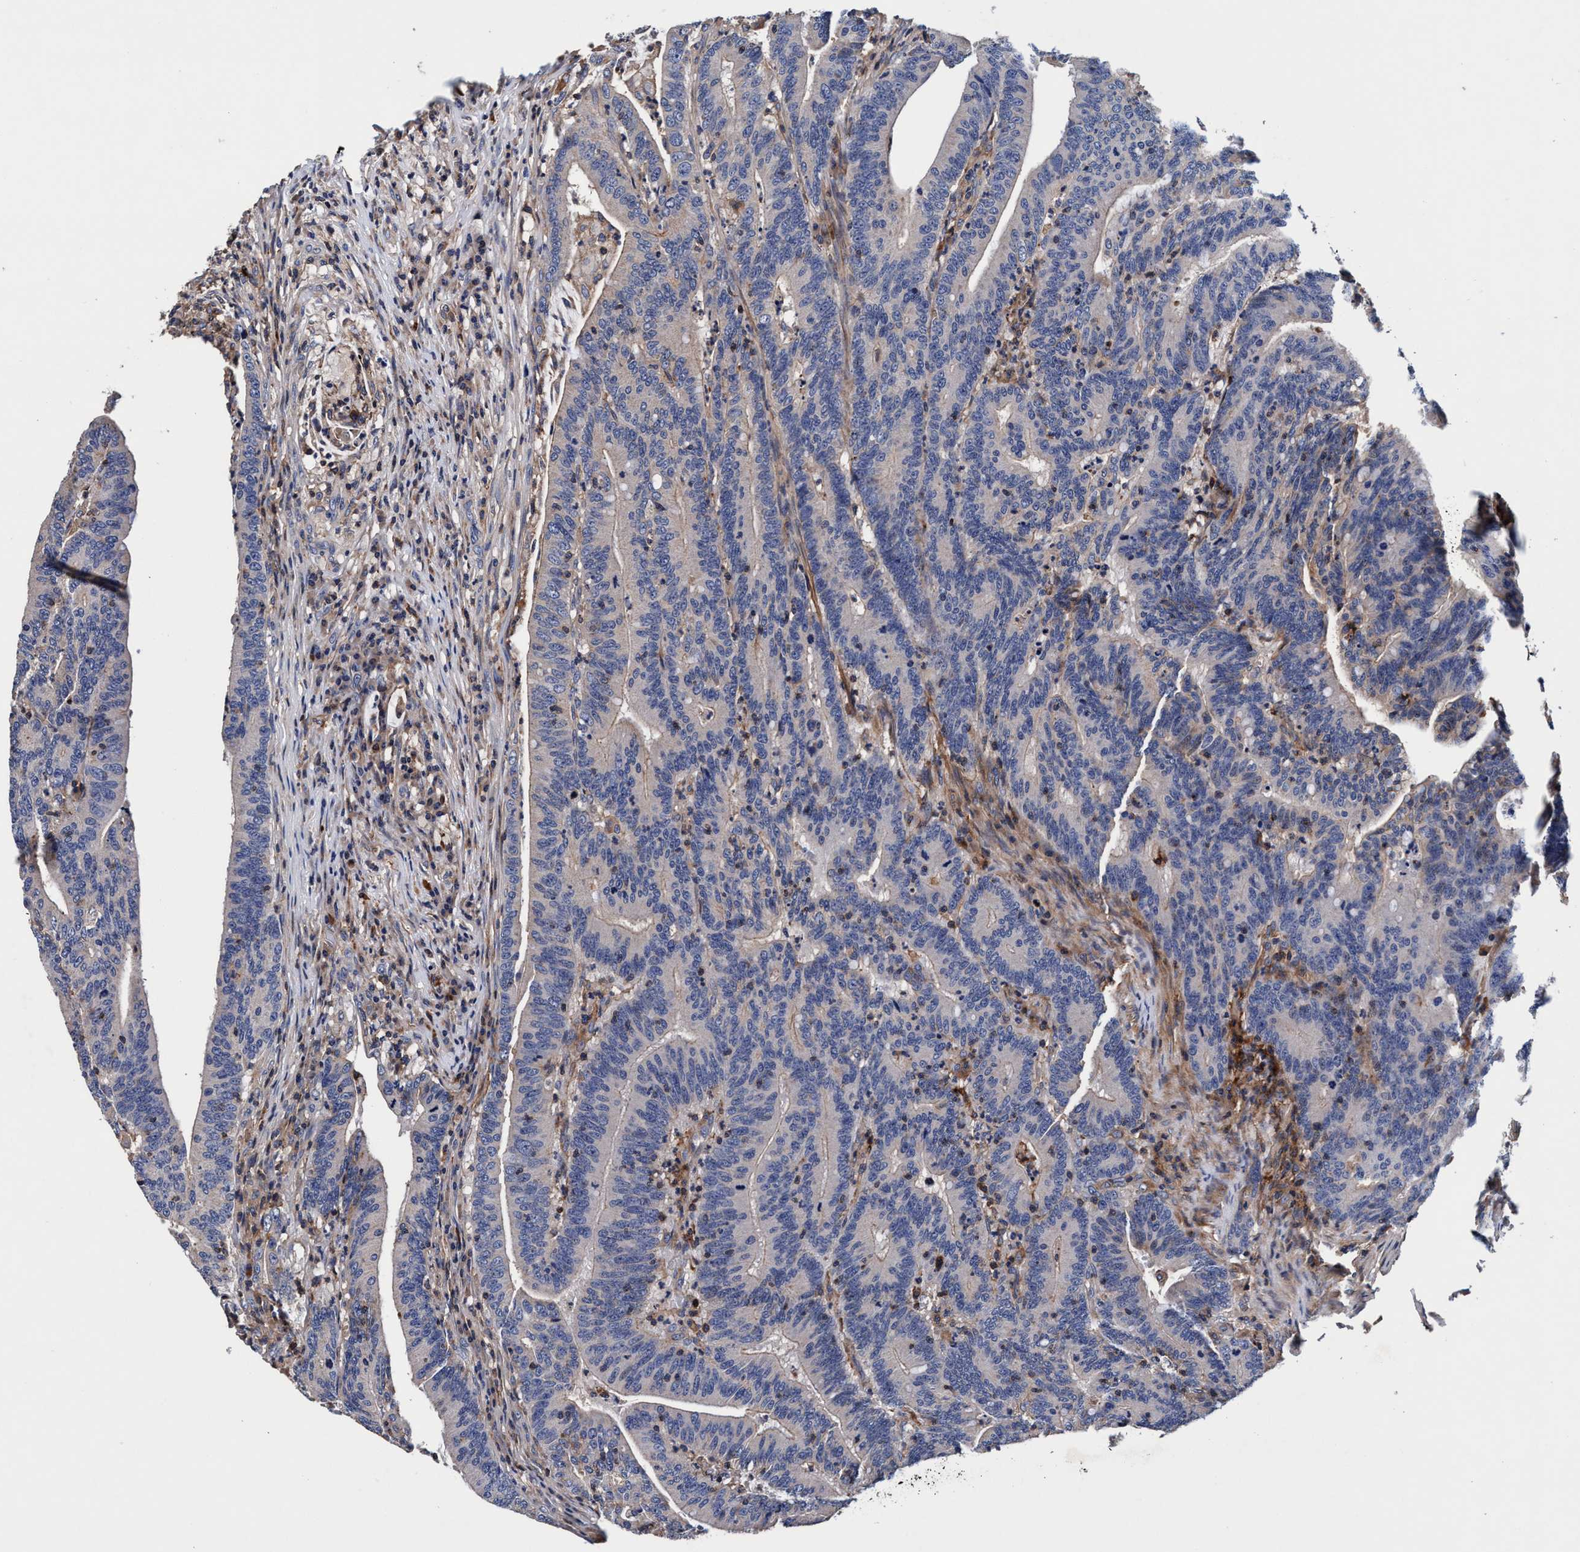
{"staining": {"intensity": "moderate", "quantity": "<25%", "location": "cytoplasmic/membranous"}, "tissue": "colorectal cancer", "cell_type": "Tumor cells", "image_type": "cancer", "snomed": [{"axis": "morphology", "description": "Adenocarcinoma, NOS"}, {"axis": "topography", "description": "Colon"}], "caption": "Immunohistochemical staining of colorectal adenocarcinoma reveals moderate cytoplasmic/membranous protein expression in approximately <25% of tumor cells.", "gene": "RNF208", "patient": {"sex": "female", "age": 66}}